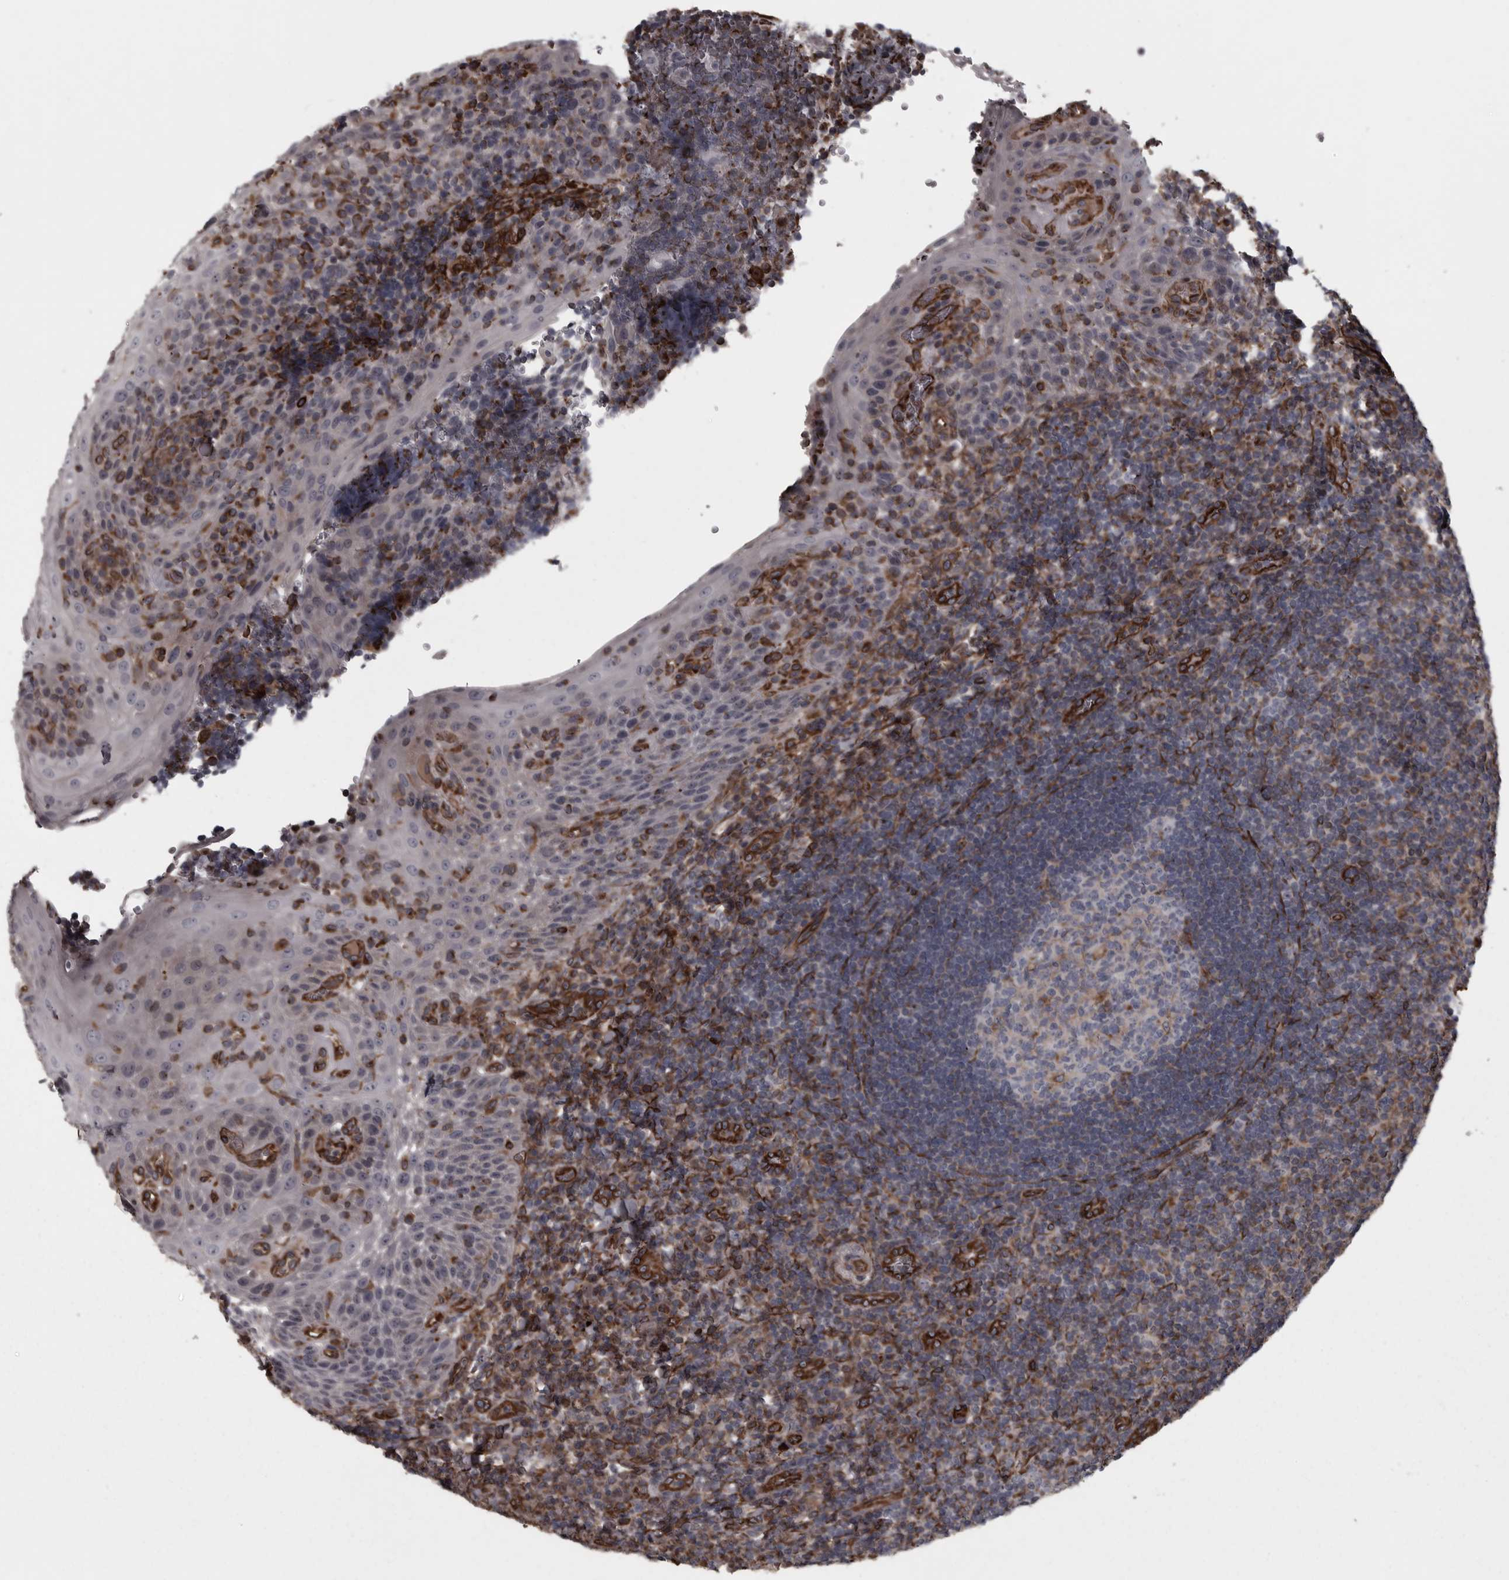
{"staining": {"intensity": "negative", "quantity": "none", "location": "none"}, "tissue": "tonsil", "cell_type": "Germinal center cells", "image_type": "normal", "snomed": [{"axis": "morphology", "description": "Normal tissue, NOS"}, {"axis": "topography", "description": "Tonsil"}], "caption": "The immunohistochemistry (IHC) photomicrograph has no significant expression in germinal center cells of tonsil. (Brightfield microscopy of DAB IHC at high magnification).", "gene": "FAAP100", "patient": {"sex": "male", "age": 37}}